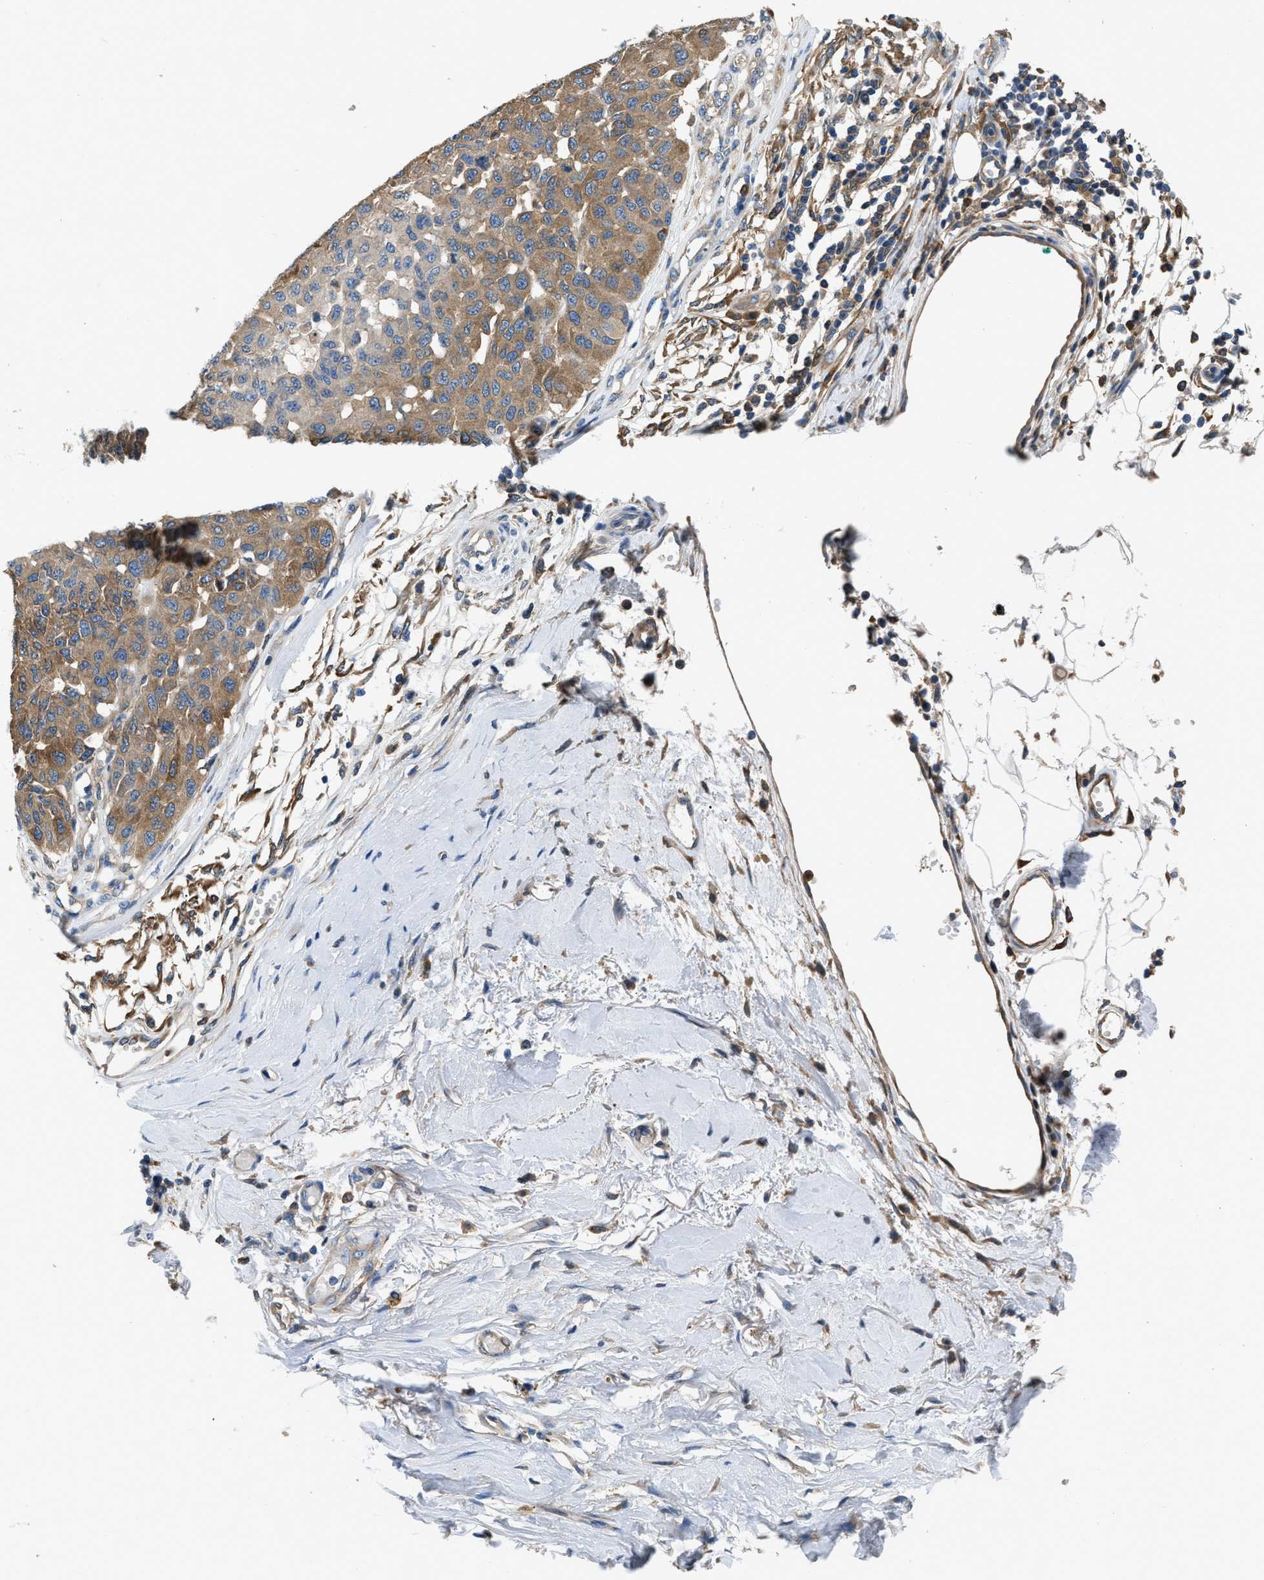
{"staining": {"intensity": "moderate", "quantity": ">75%", "location": "cytoplasmic/membranous"}, "tissue": "melanoma", "cell_type": "Tumor cells", "image_type": "cancer", "snomed": [{"axis": "morphology", "description": "Normal tissue, NOS"}, {"axis": "morphology", "description": "Malignant melanoma, NOS"}, {"axis": "topography", "description": "Skin"}], "caption": "Moderate cytoplasmic/membranous staining for a protein is present in about >75% of tumor cells of melanoma using immunohistochemistry.", "gene": "PKM", "patient": {"sex": "male", "age": 62}}